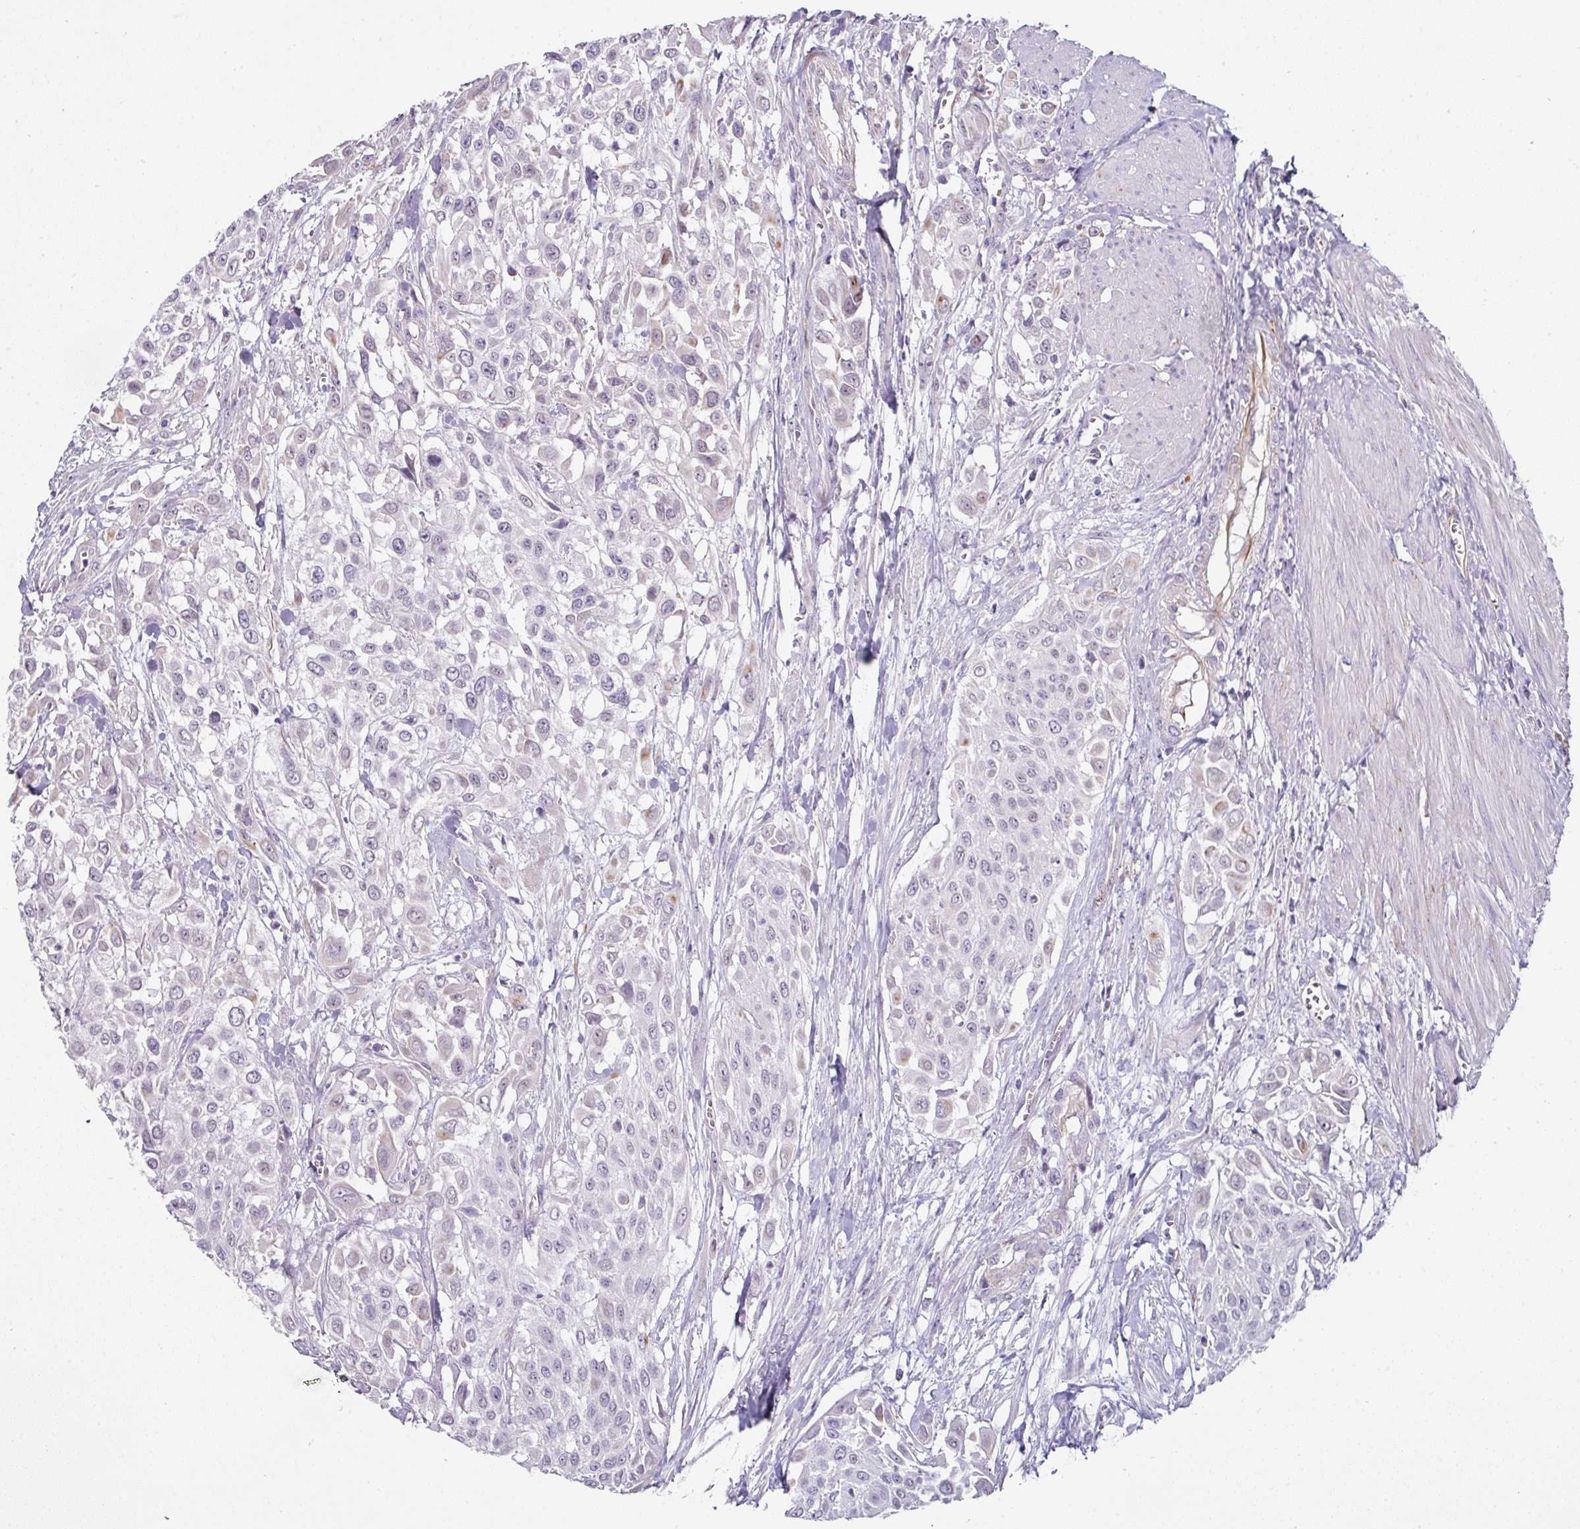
{"staining": {"intensity": "negative", "quantity": "none", "location": "none"}, "tissue": "urothelial cancer", "cell_type": "Tumor cells", "image_type": "cancer", "snomed": [{"axis": "morphology", "description": "Urothelial carcinoma, High grade"}, {"axis": "topography", "description": "Urinary bladder"}], "caption": "DAB immunohistochemical staining of human high-grade urothelial carcinoma shows no significant positivity in tumor cells.", "gene": "EYA3", "patient": {"sex": "male", "age": 57}}